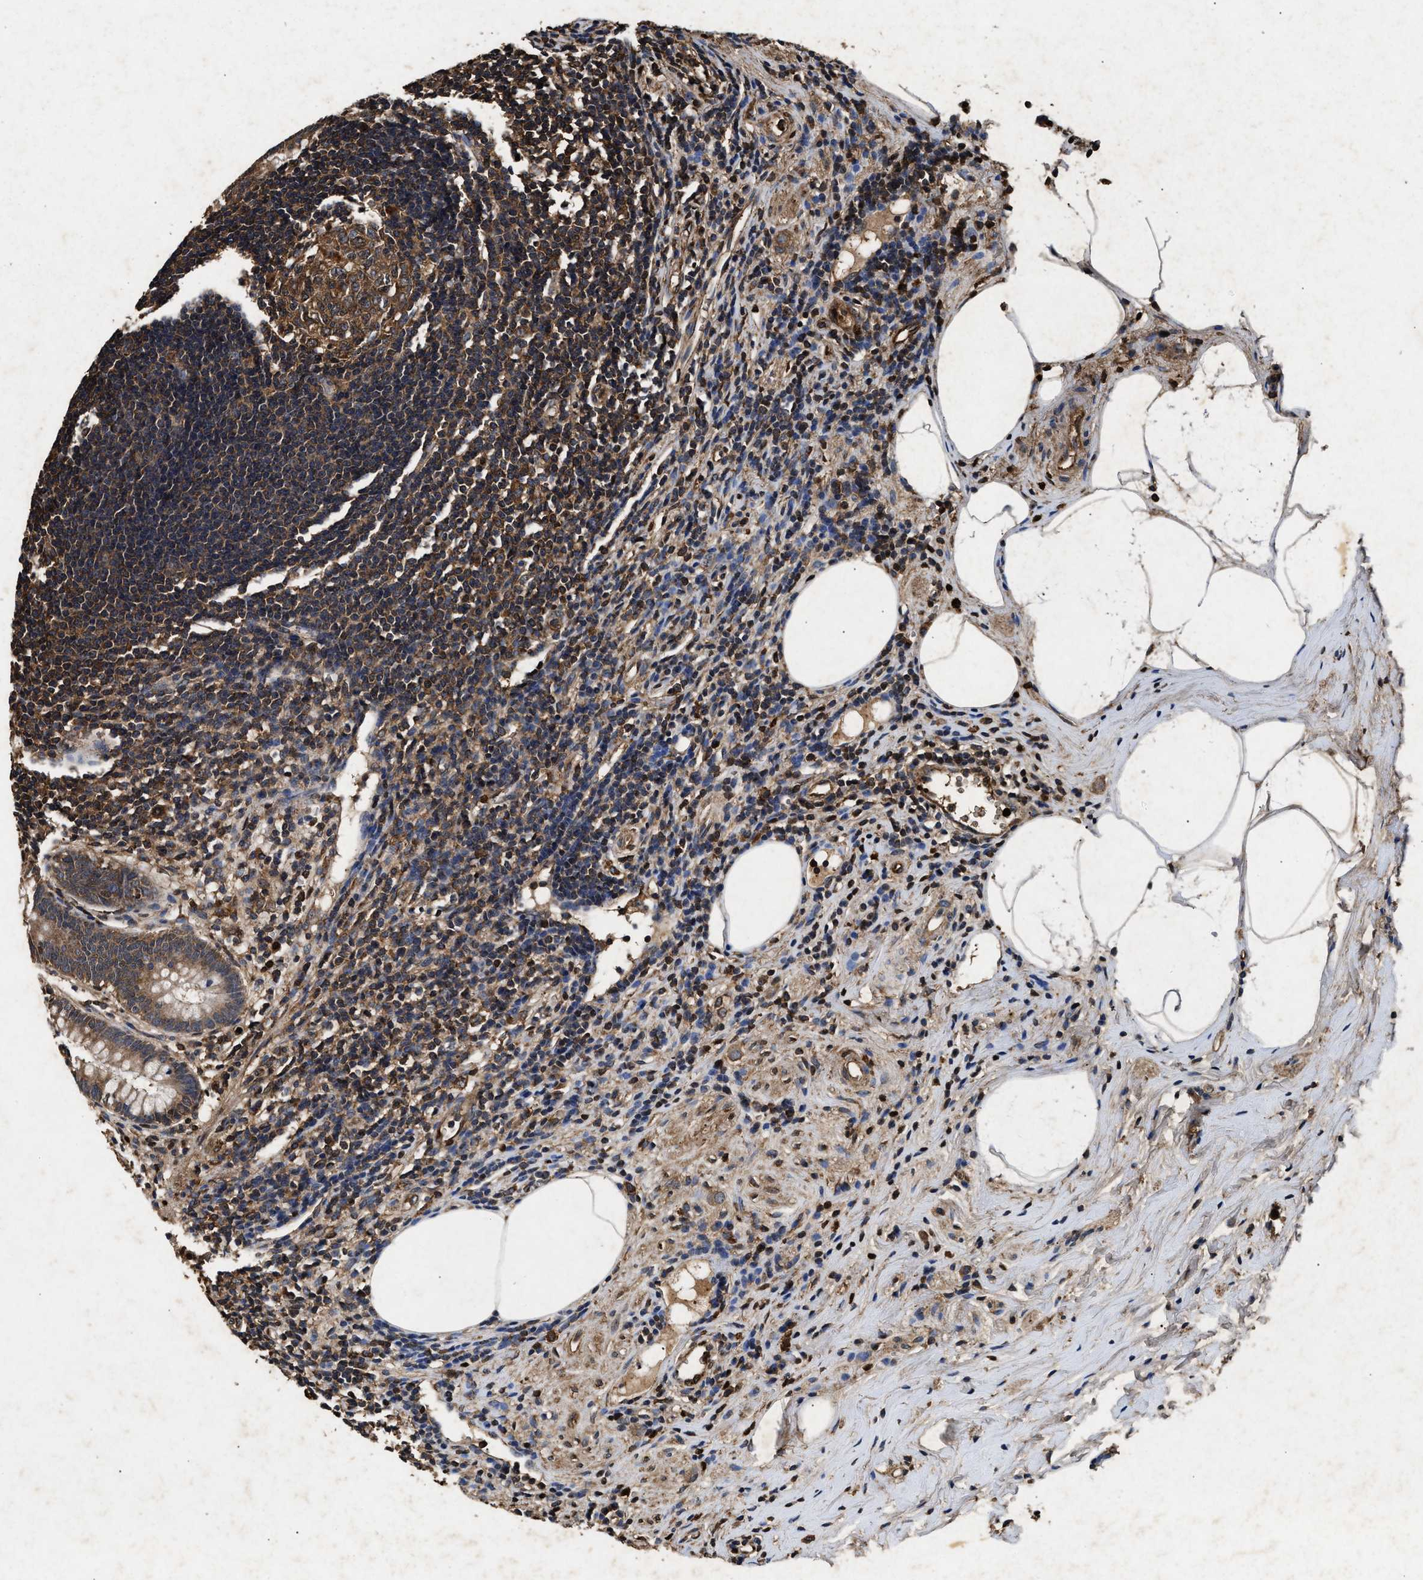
{"staining": {"intensity": "moderate", "quantity": ">75%", "location": "cytoplasmic/membranous"}, "tissue": "appendix", "cell_type": "Glandular cells", "image_type": "normal", "snomed": [{"axis": "morphology", "description": "Normal tissue, NOS"}, {"axis": "topography", "description": "Appendix"}], "caption": "Immunohistochemistry (IHC) (DAB) staining of normal human appendix reveals moderate cytoplasmic/membranous protein positivity in approximately >75% of glandular cells.", "gene": "PDAP1", "patient": {"sex": "female", "age": 50}}